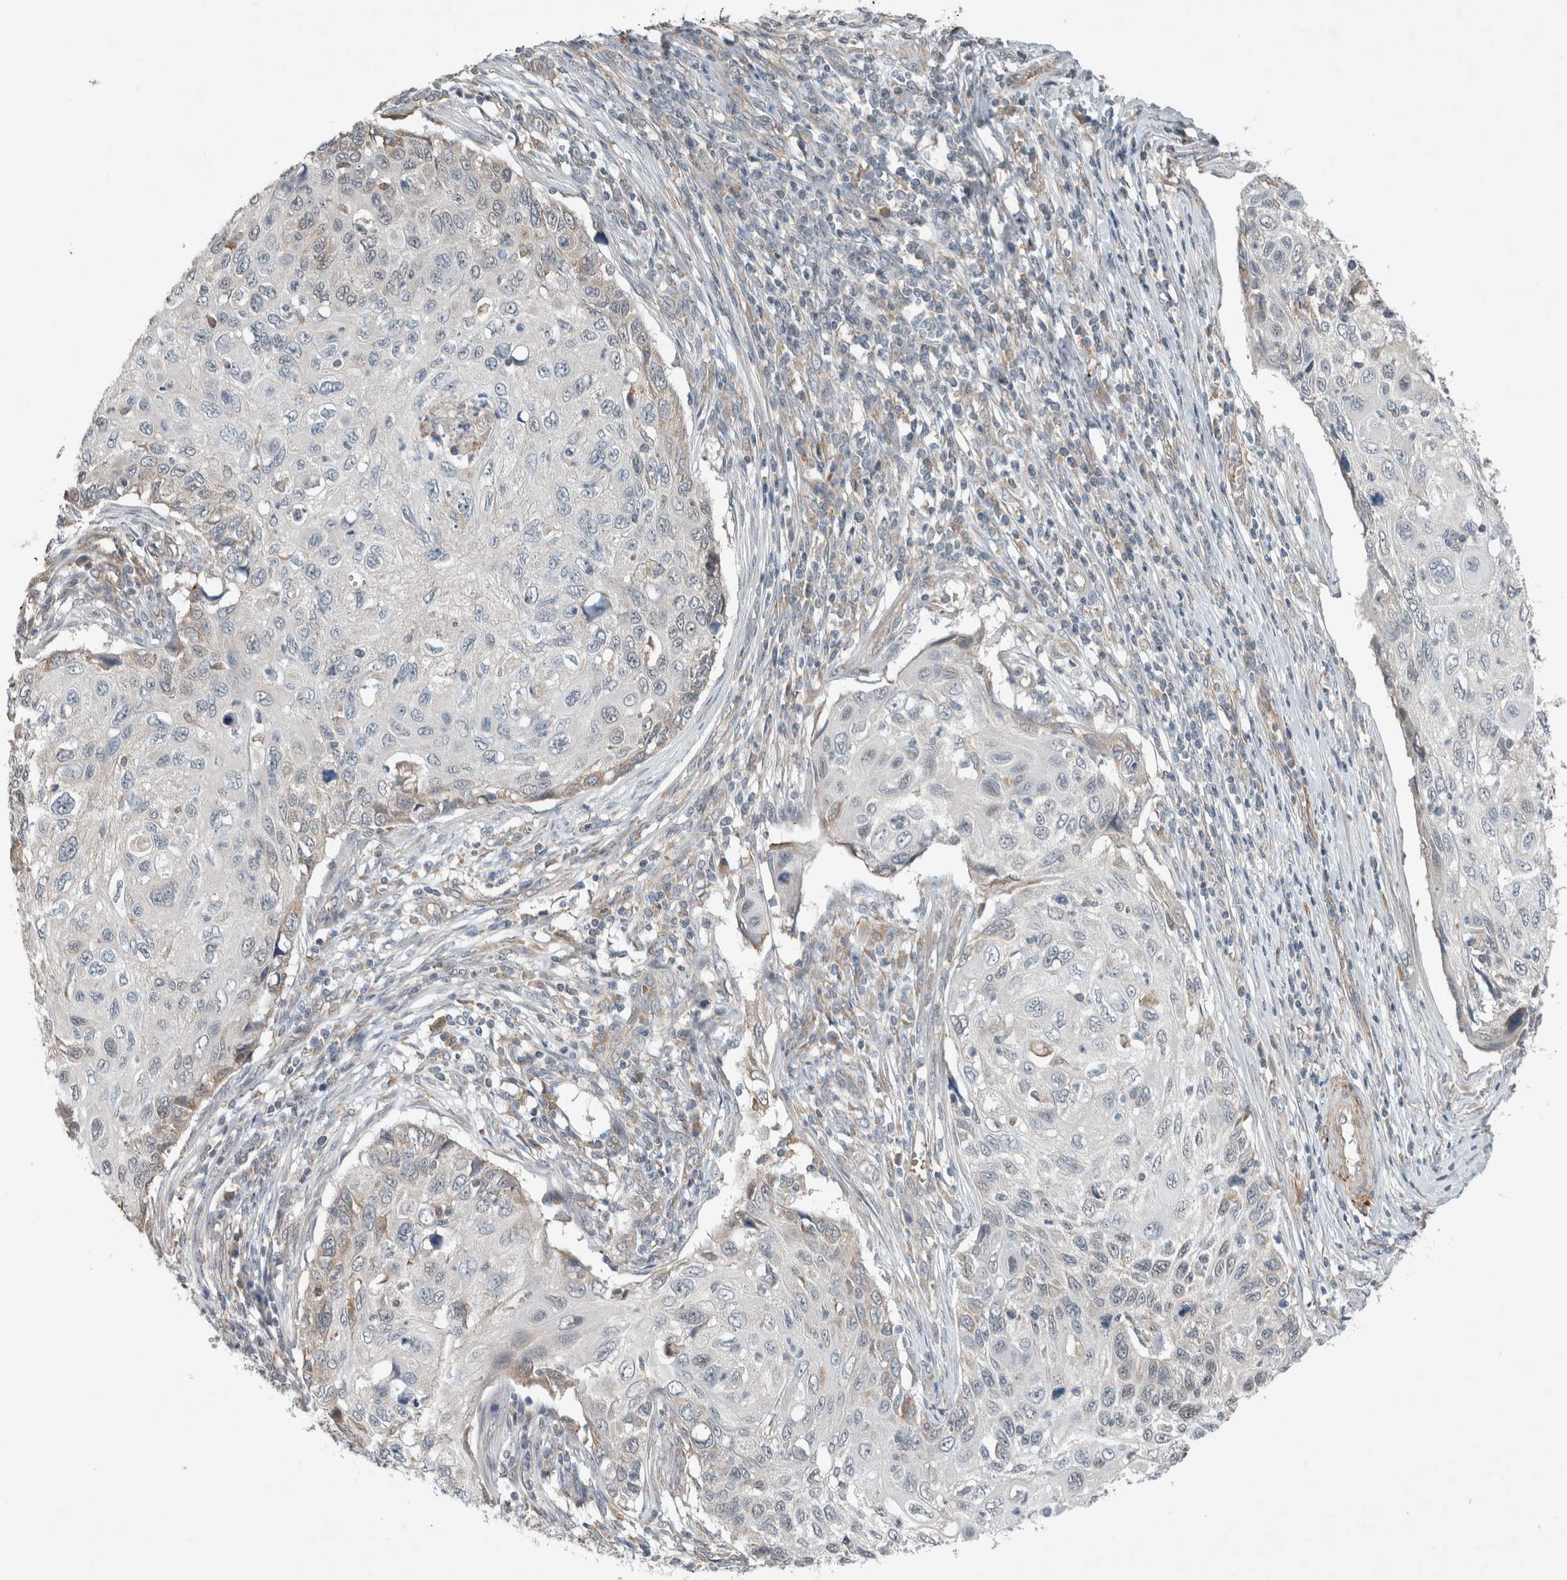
{"staining": {"intensity": "weak", "quantity": "<25%", "location": "cytoplasmic/membranous"}, "tissue": "cervical cancer", "cell_type": "Tumor cells", "image_type": "cancer", "snomed": [{"axis": "morphology", "description": "Squamous cell carcinoma, NOS"}, {"axis": "topography", "description": "Cervix"}], "caption": "A photomicrograph of squamous cell carcinoma (cervical) stained for a protein exhibits no brown staining in tumor cells. (Brightfield microscopy of DAB immunohistochemistry (IHC) at high magnification).", "gene": "JADE2", "patient": {"sex": "female", "age": 70}}